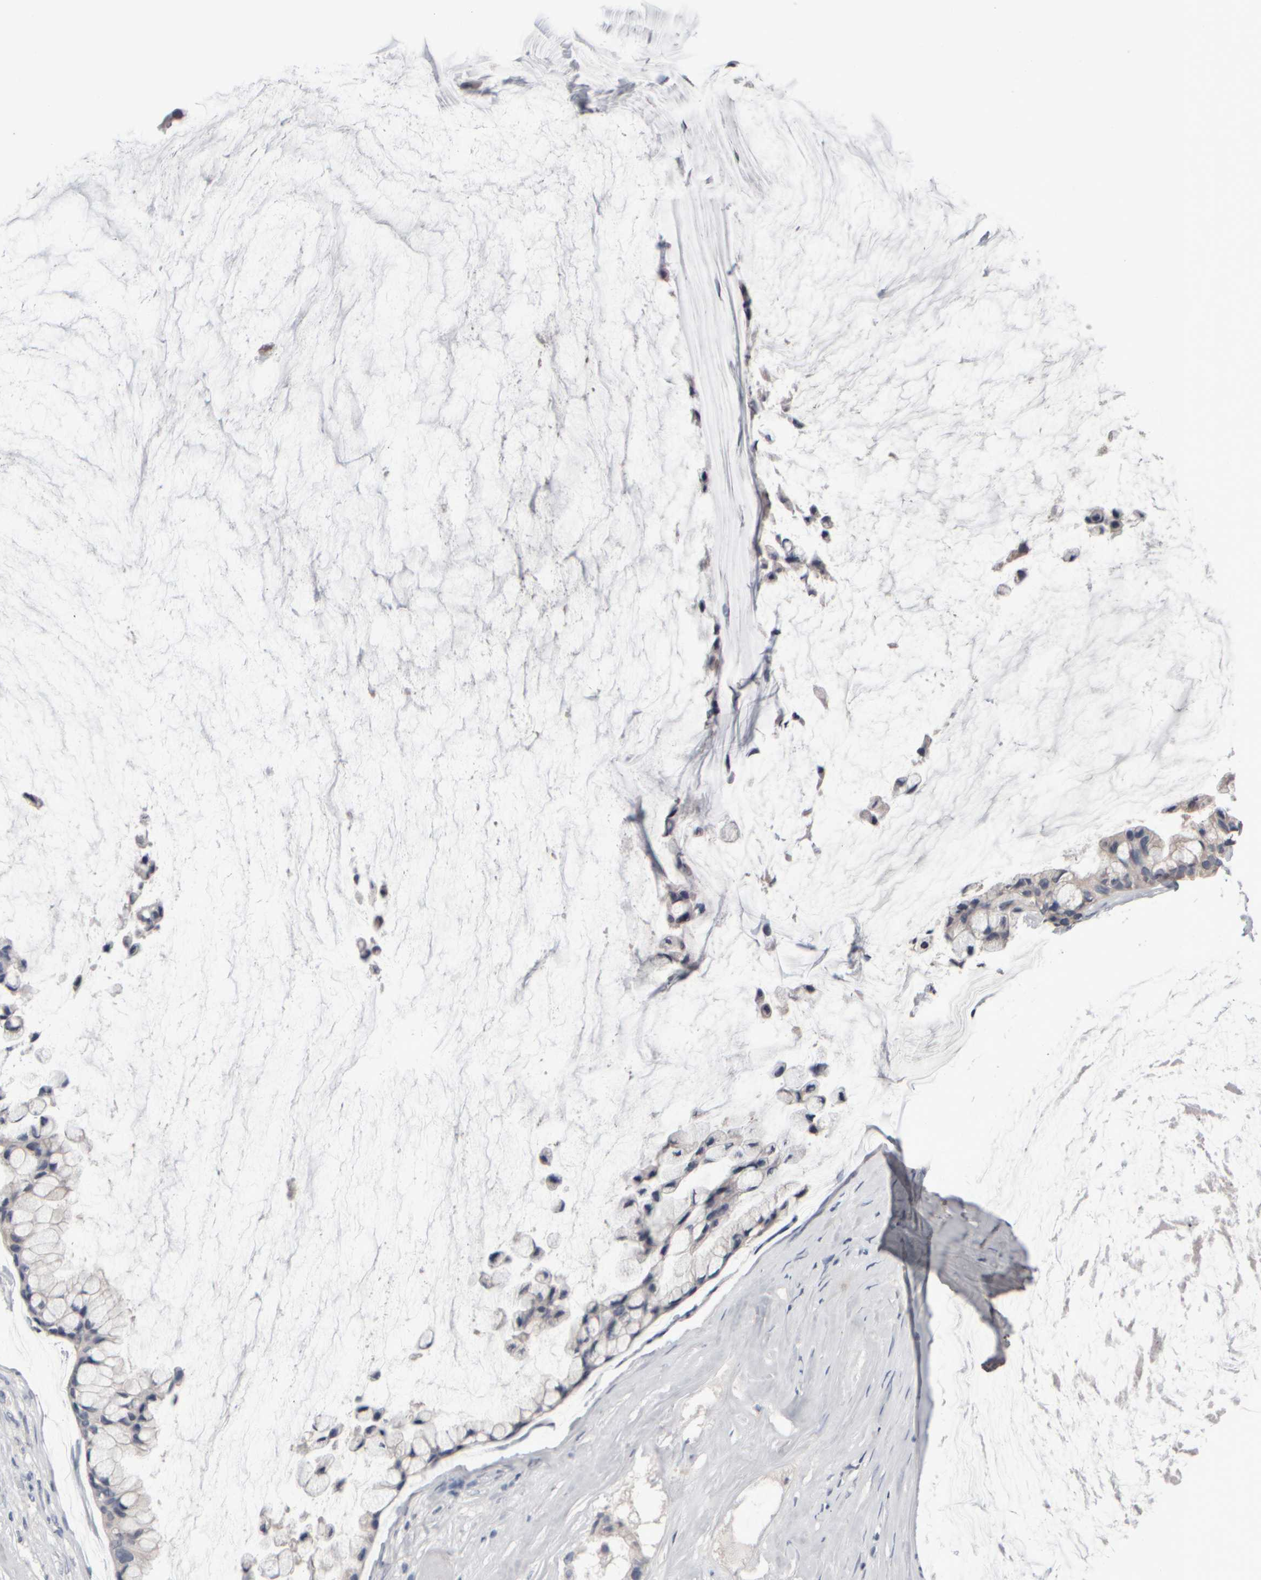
{"staining": {"intensity": "negative", "quantity": "none", "location": "none"}, "tissue": "ovarian cancer", "cell_type": "Tumor cells", "image_type": "cancer", "snomed": [{"axis": "morphology", "description": "Cystadenocarcinoma, mucinous, NOS"}, {"axis": "topography", "description": "Ovary"}], "caption": "Ovarian cancer (mucinous cystadenocarcinoma) stained for a protein using immunohistochemistry (IHC) exhibits no positivity tumor cells.", "gene": "EPHX2", "patient": {"sex": "female", "age": 39}}